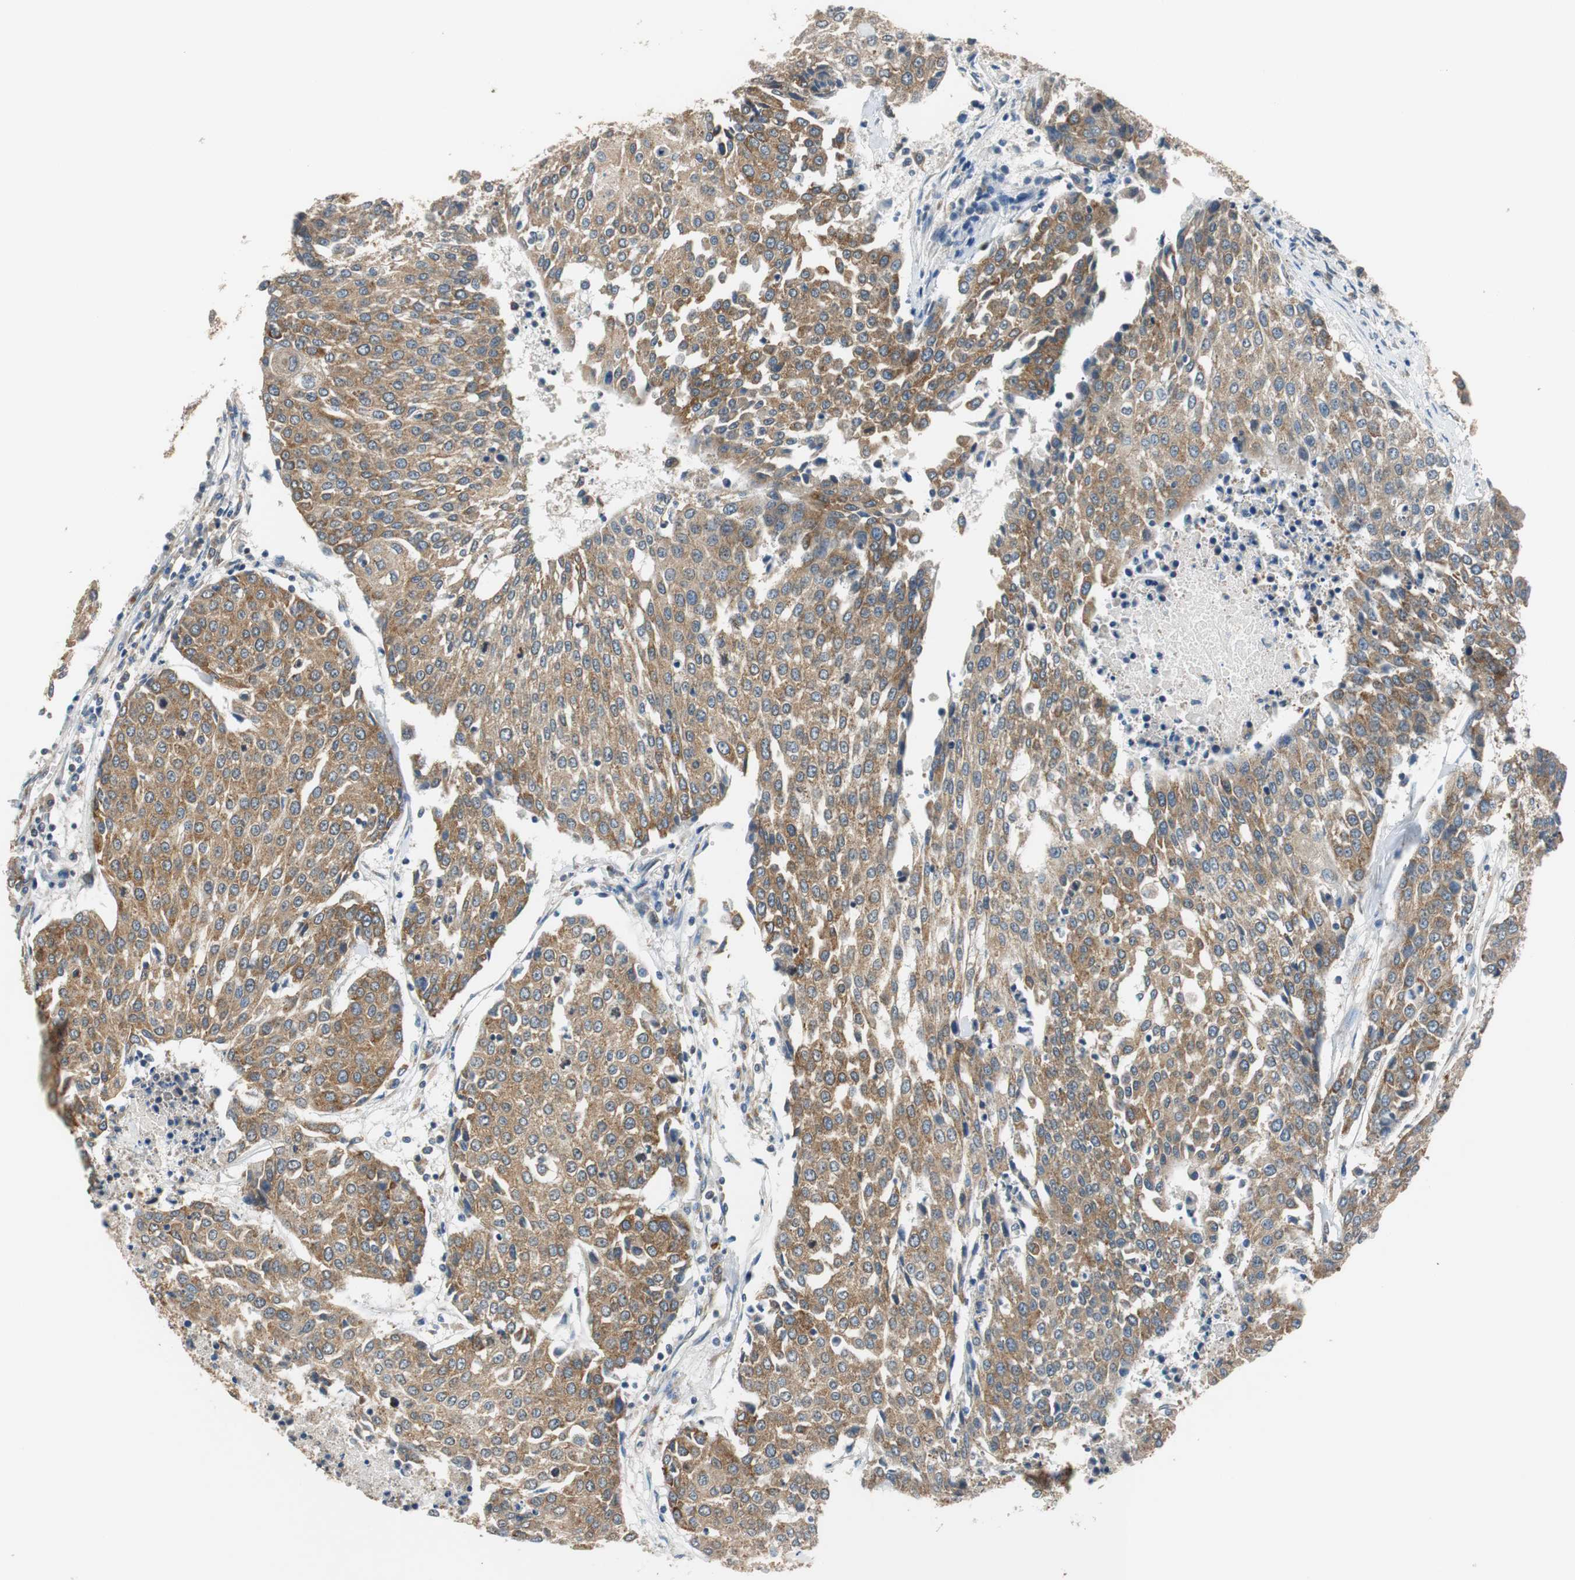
{"staining": {"intensity": "moderate", "quantity": ">75%", "location": "cytoplasmic/membranous"}, "tissue": "urothelial cancer", "cell_type": "Tumor cells", "image_type": "cancer", "snomed": [{"axis": "morphology", "description": "Urothelial carcinoma, High grade"}, {"axis": "topography", "description": "Urinary bladder"}], "caption": "About >75% of tumor cells in urothelial cancer display moderate cytoplasmic/membranous protein positivity as visualized by brown immunohistochemical staining.", "gene": "CNOT3", "patient": {"sex": "female", "age": 85}}